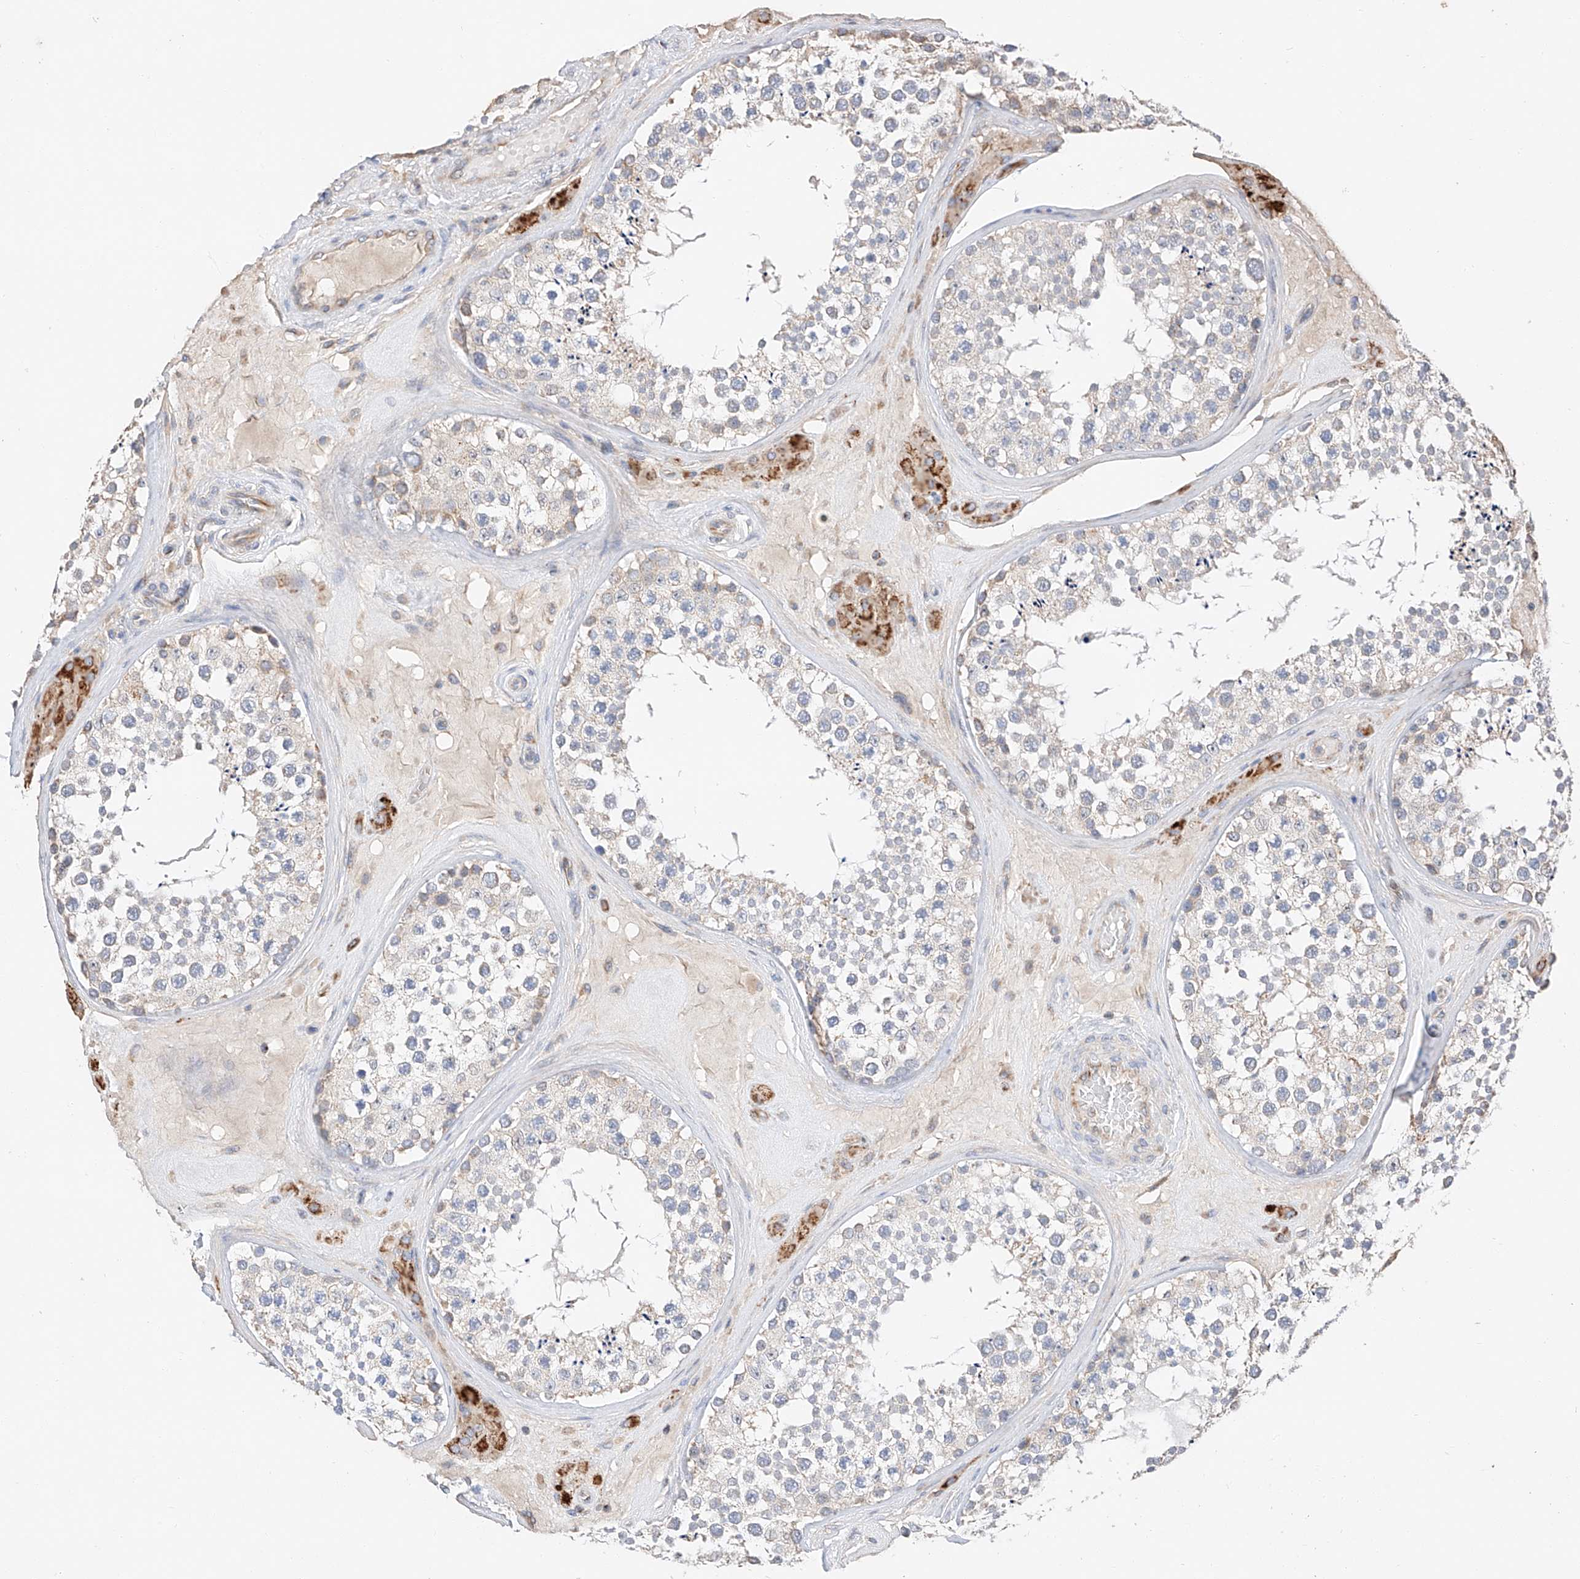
{"staining": {"intensity": "moderate", "quantity": "<25%", "location": "cytoplasmic/membranous"}, "tissue": "testis", "cell_type": "Cells in seminiferous ducts", "image_type": "normal", "snomed": [{"axis": "morphology", "description": "Normal tissue, NOS"}, {"axis": "topography", "description": "Testis"}], "caption": "IHC histopathology image of normal testis: human testis stained using immunohistochemistry reveals low levels of moderate protein expression localized specifically in the cytoplasmic/membranous of cells in seminiferous ducts, appearing as a cytoplasmic/membranous brown color.", "gene": "RUSC1", "patient": {"sex": "male", "age": 46}}